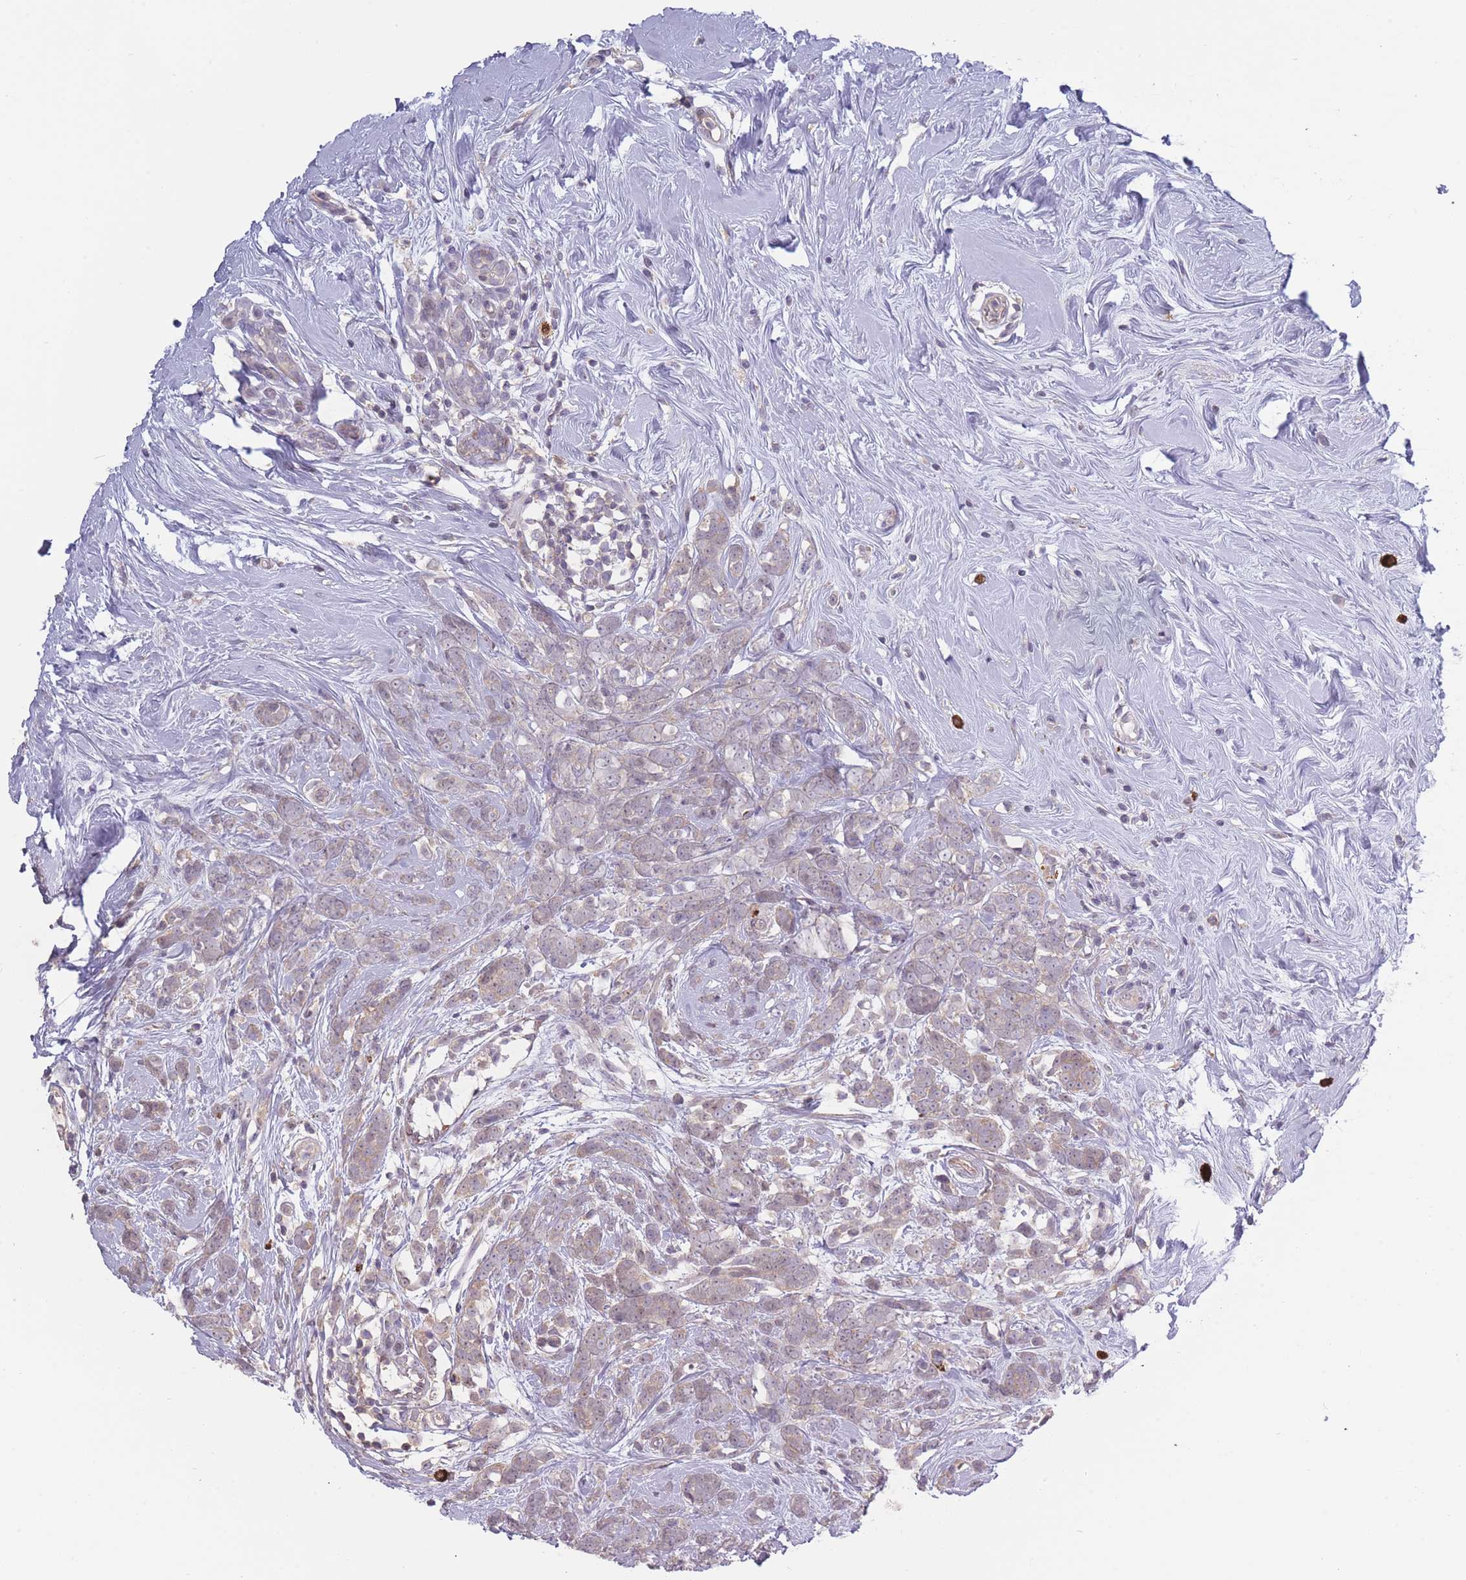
{"staining": {"intensity": "weak", "quantity": "25%-75%", "location": "cytoplasmic/membranous"}, "tissue": "breast cancer", "cell_type": "Tumor cells", "image_type": "cancer", "snomed": [{"axis": "morphology", "description": "Lobular carcinoma"}, {"axis": "topography", "description": "Breast"}], "caption": "IHC micrograph of breast lobular carcinoma stained for a protein (brown), which exhibits low levels of weak cytoplasmic/membranous positivity in approximately 25%-75% of tumor cells.", "gene": "TET3", "patient": {"sex": "female", "age": 58}}